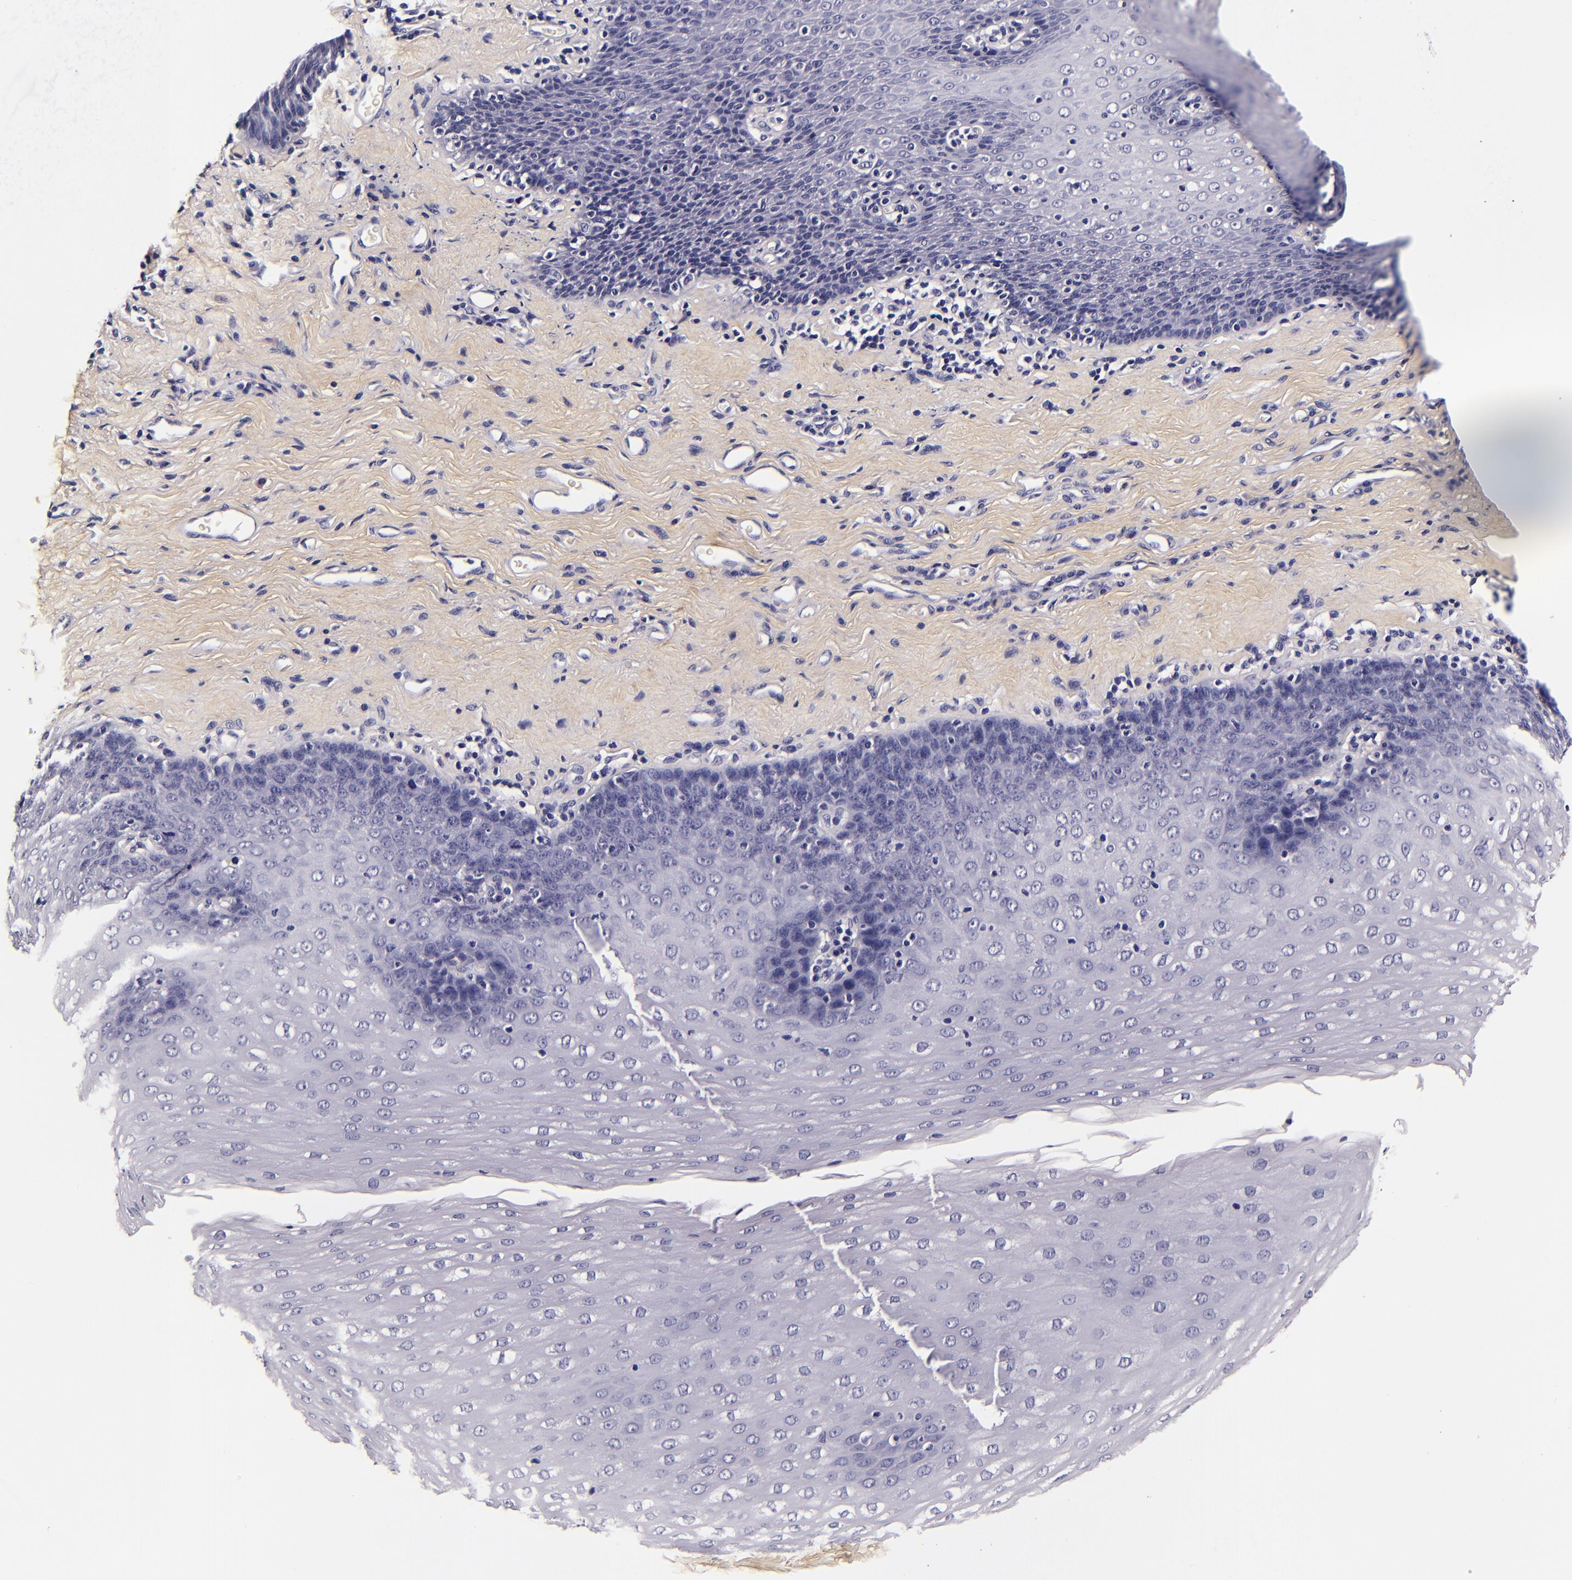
{"staining": {"intensity": "negative", "quantity": "none", "location": "none"}, "tissue": "esophagus", "cell_type": "Squamous epithelial cells", "image_type": "normal", "snomed": [{"axis": "morphology", "description": "Normal tissue, NOS"}, {"axis": "topography", "description": "Esophagus"}], "caption": "Unremarkable esophagus was stained to show a protein in brown. There is no significant positivity in squamous epithelial cells. (DAB IHC visualized using brightfield microscopy, high magnification).", "gene": "FBN1", "patient": {"sex": "female", "age": 61}}